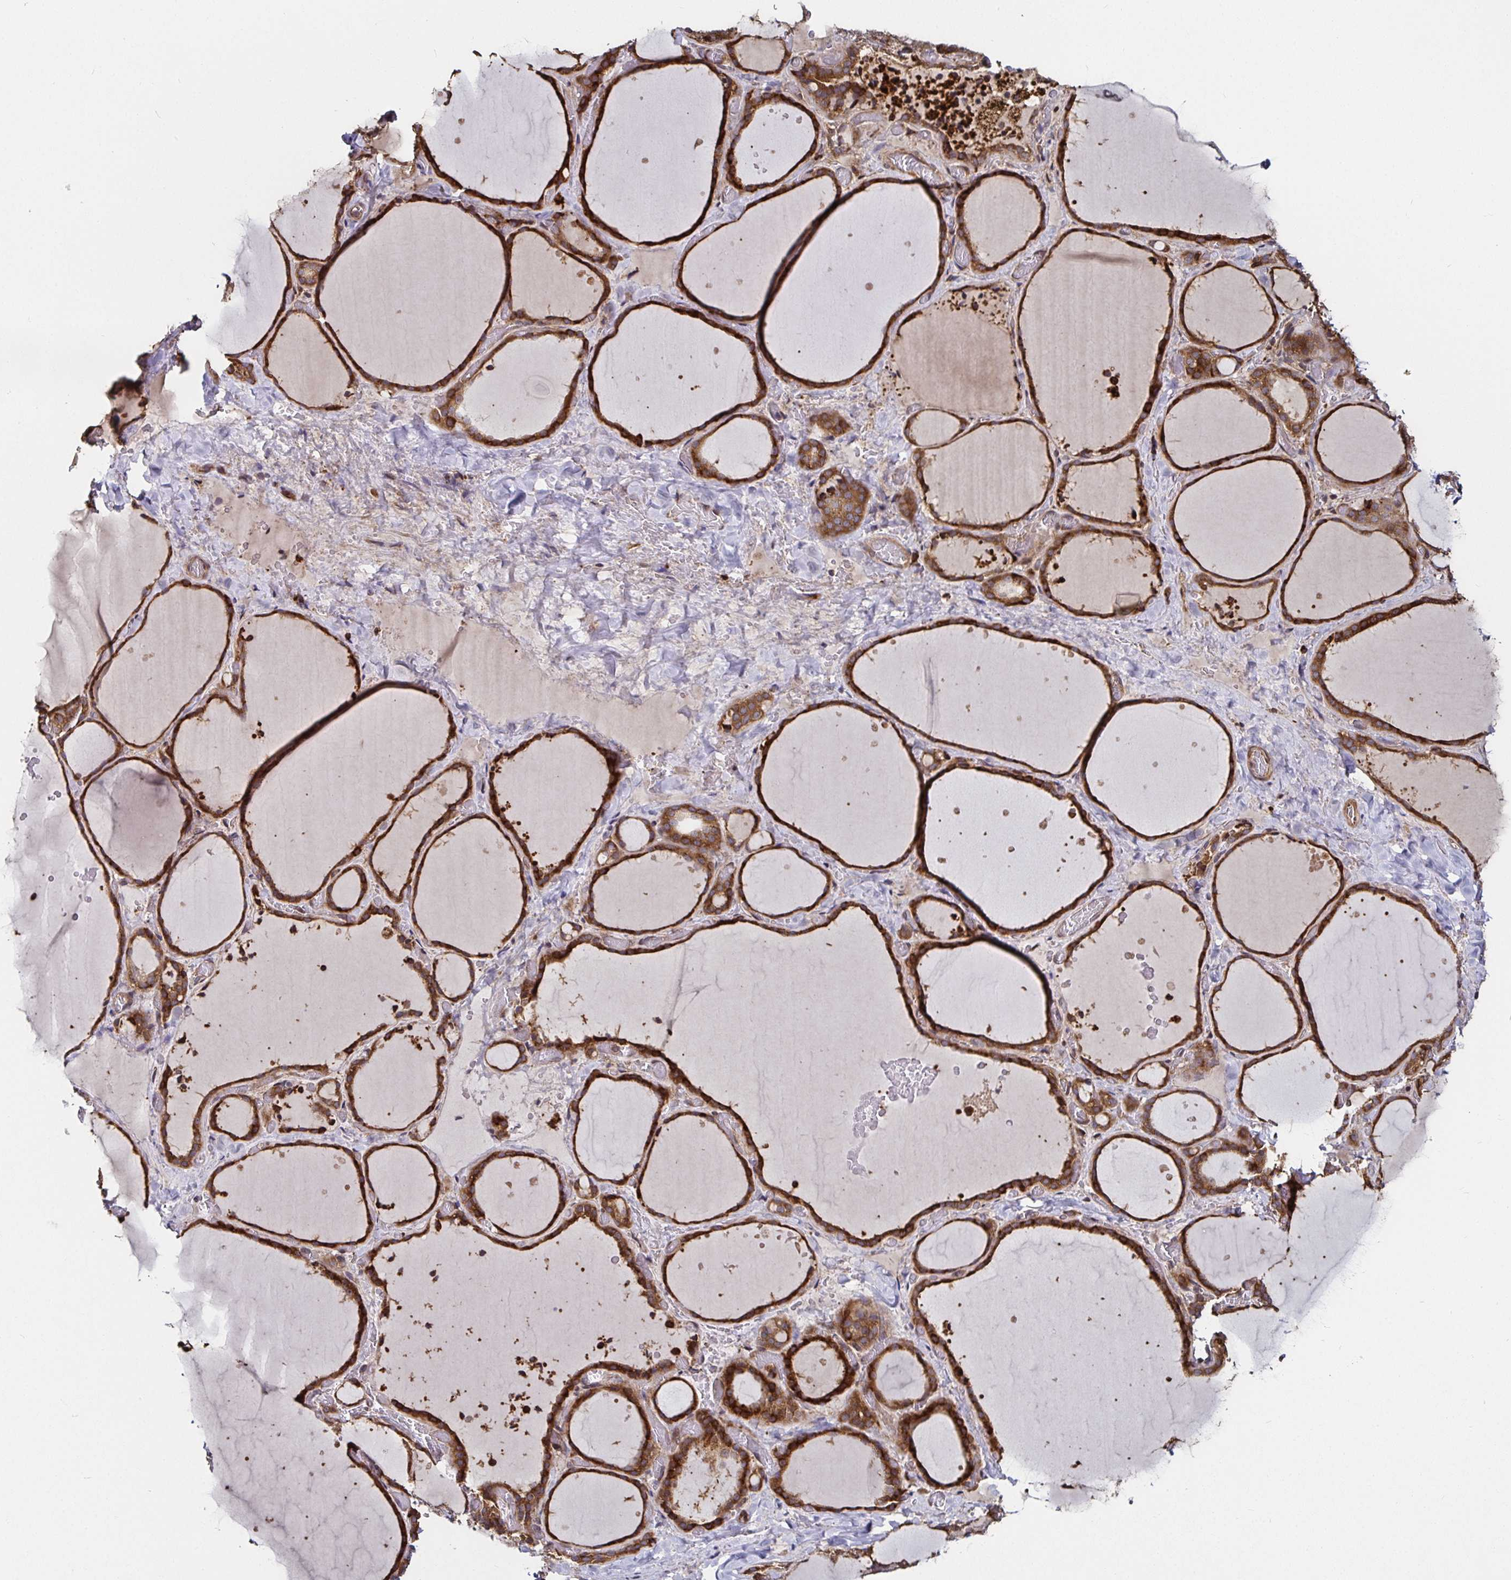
{"staining": {"intensity": "strong", "quantity": ">75%", "location": "cytoplasmic/membranous"}, "tissue": "thyroid gland", "cell_type": "Glandular cells", "image_type": "normal", "snomed": [{"axis": "morphology", "description": "Normal tissue, NOS"}, {"axis": "topography", "description": "Thyroid gland"}], "caption": "Strong cytoplasmic/membranous staining is present in about >75% of glandular cells in normal thyroid gland.", "gene": "MLST8", "patient": {"sex": "female", "age": 36}}